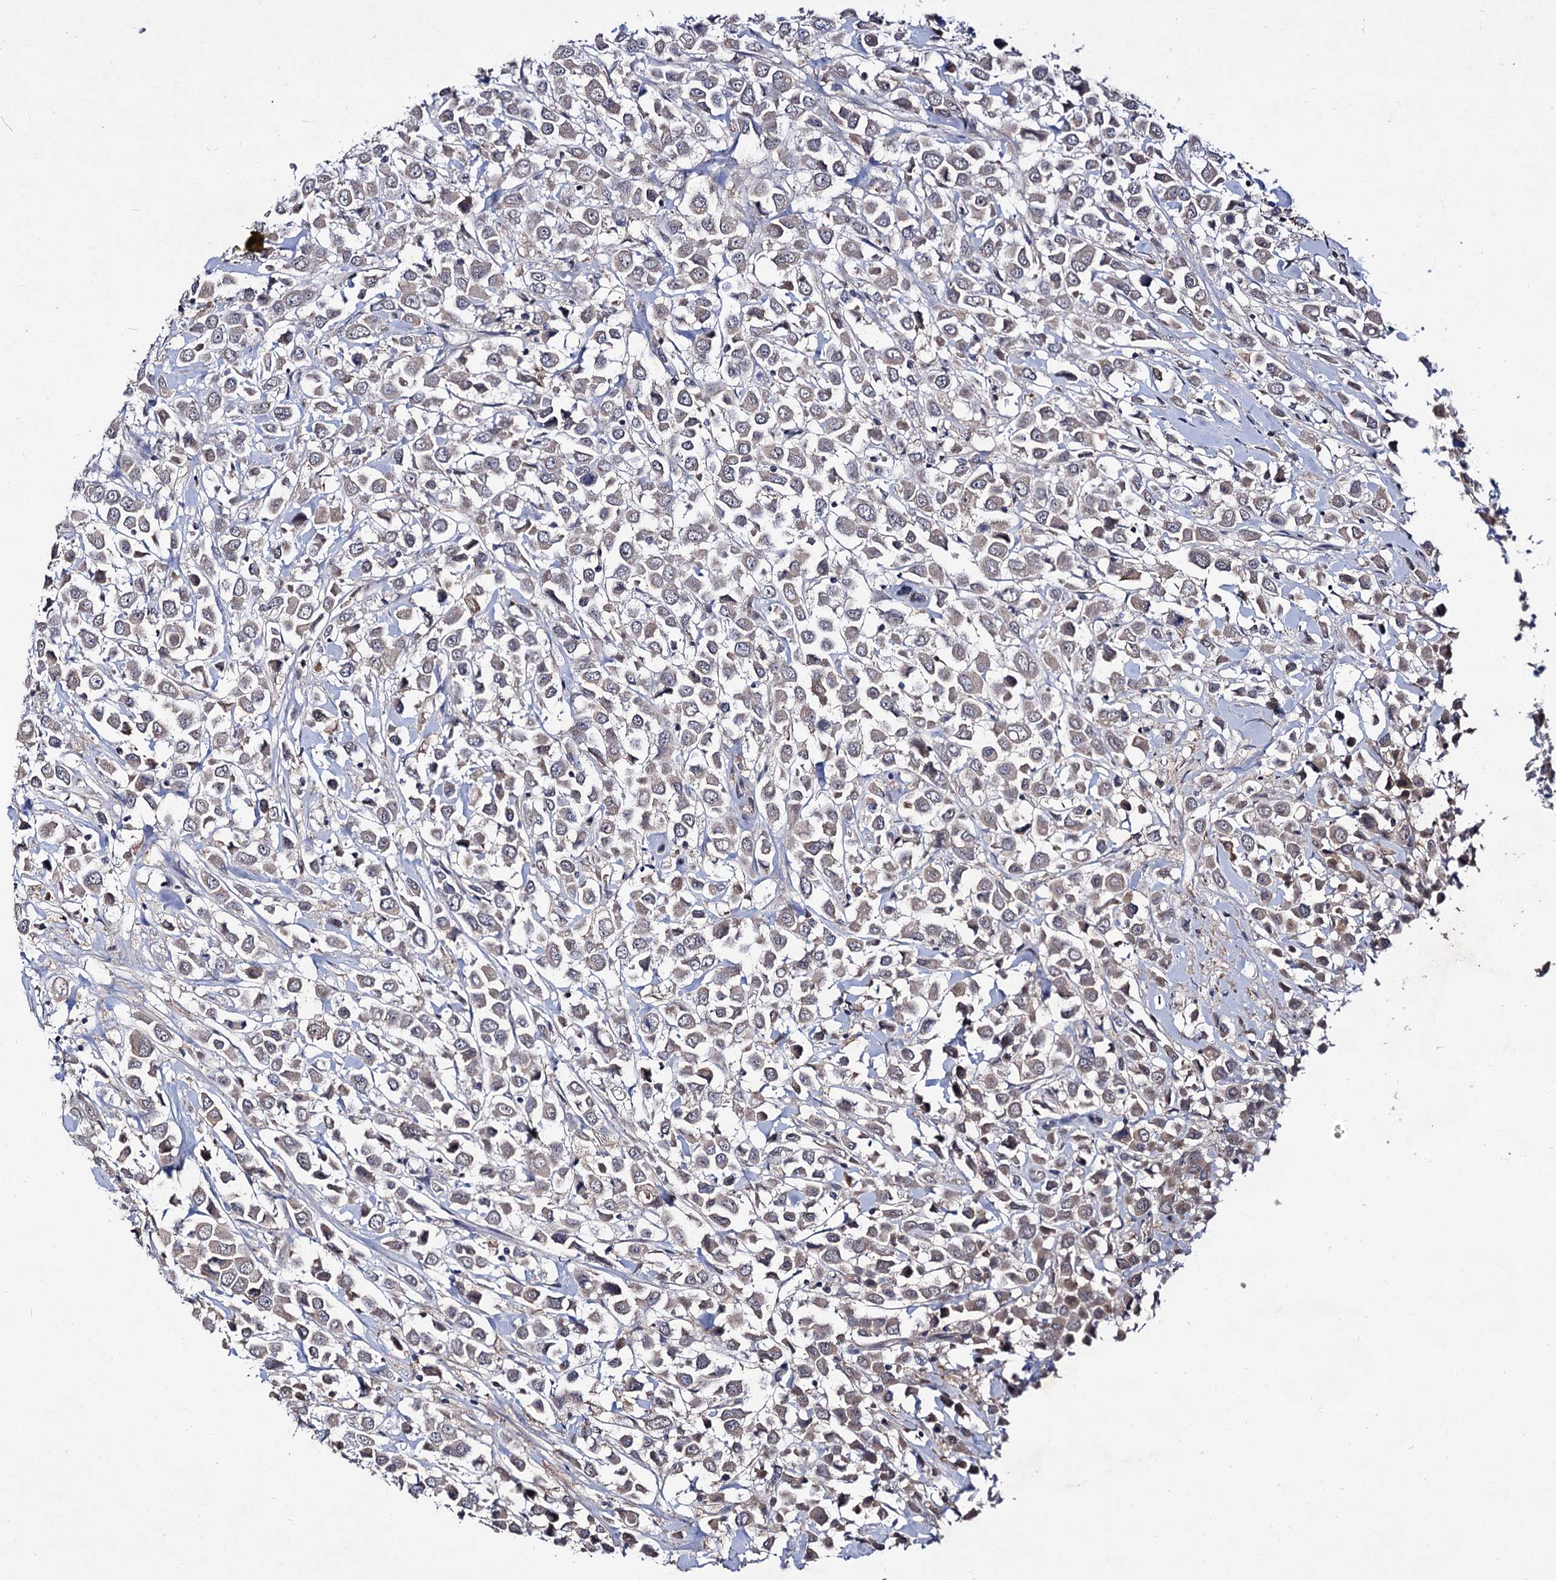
{"staining": {"intensity": "negative", "quantity": "none", "location": "none"}, "tissue": "breast cancer", "cell_type": "Tumor cells", "image_type": "cancer", "snomed": [{"axis": "morphology", "description": "Duct carcinoma"}, {"axis": "topography", "description": "Breast"}], "caption": "Histopathology image shows no protein staining in tumor cells of invasive ductal carcinoma (breast) tissue. (DAB IHC with hematoxylin counter stain).", "gene": "ACTR6", "patient": {"sex": "female", "age": 61}}